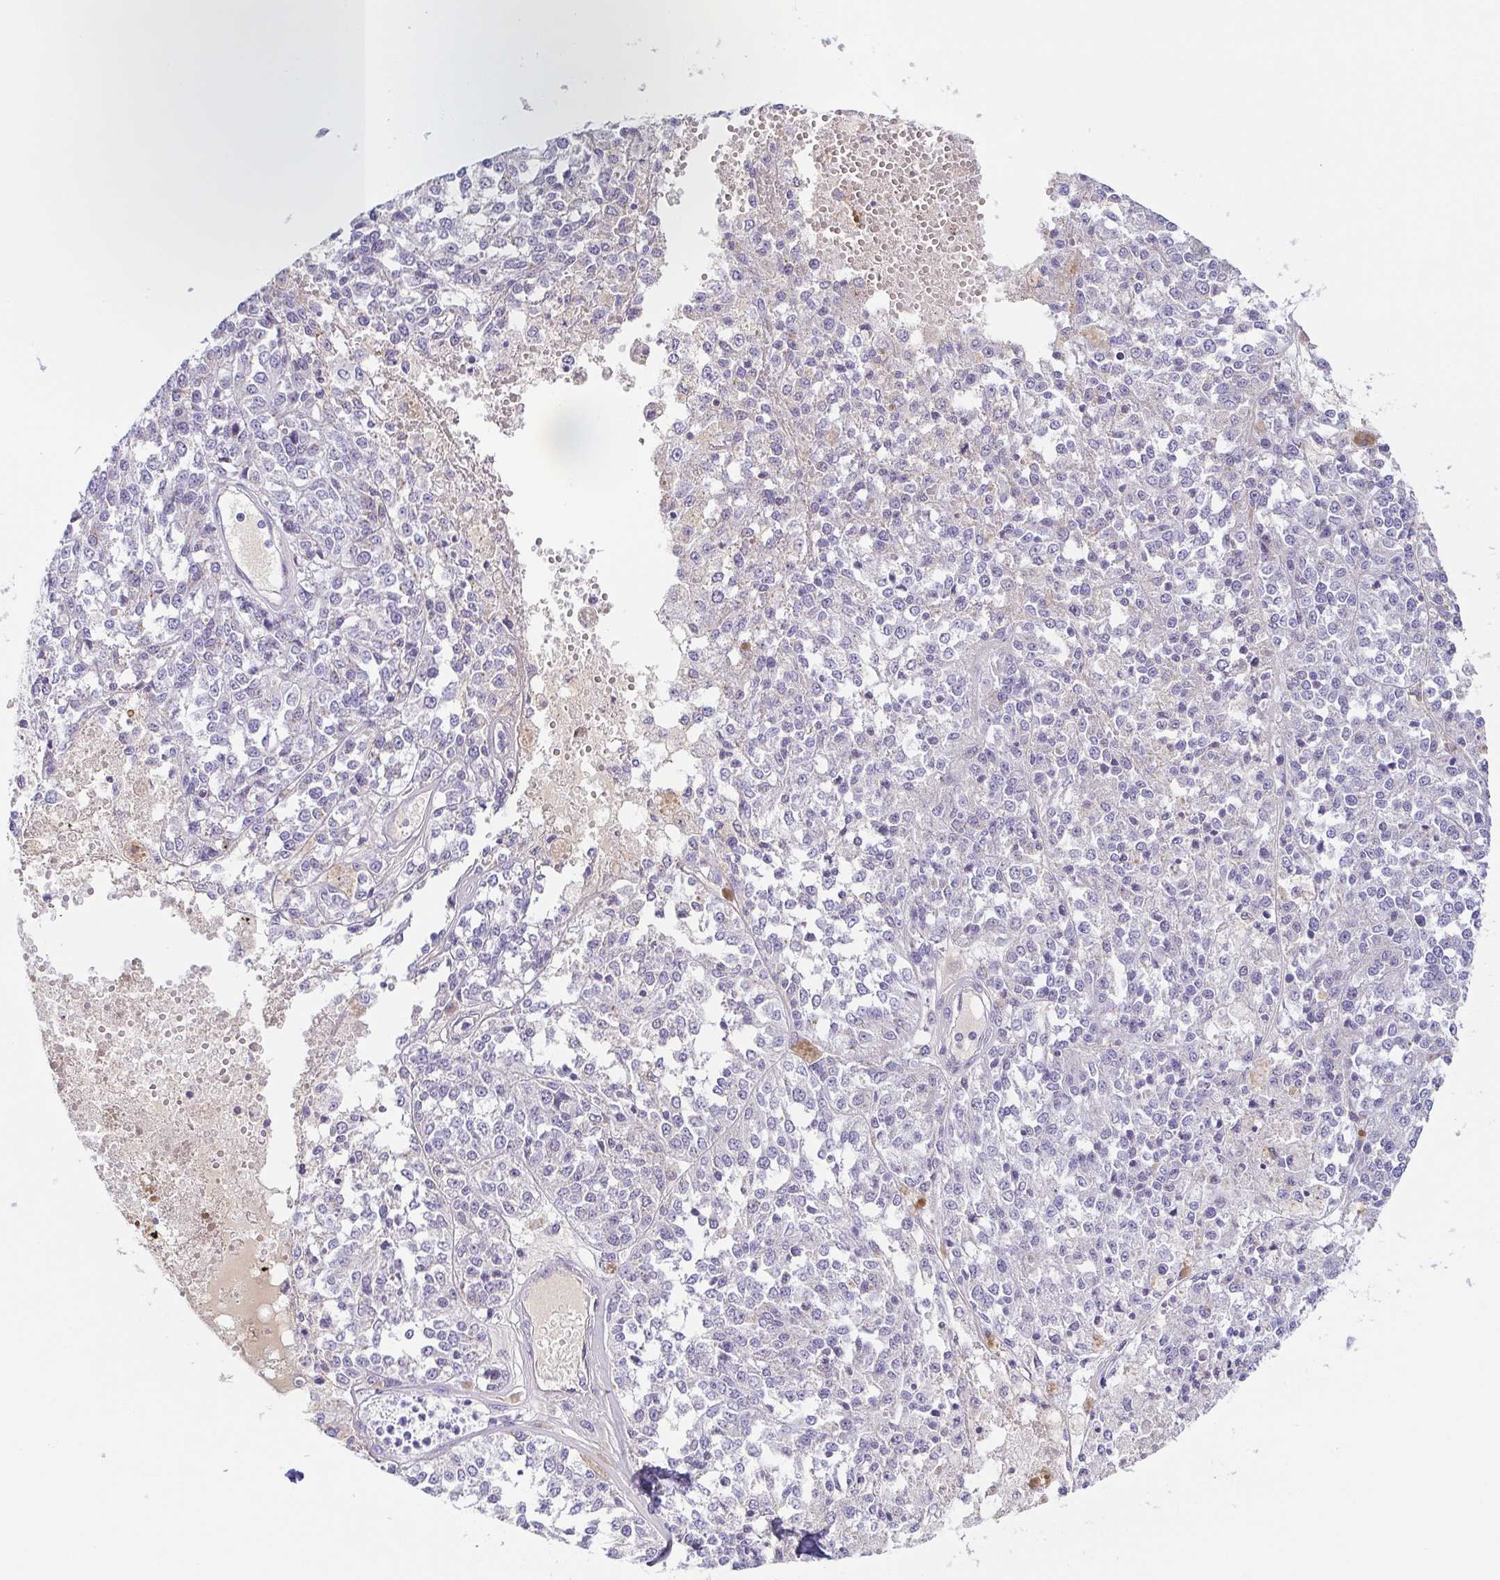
{"staining": {"intensity": "negative", "quantity": "none", "location": "none"}, "tissue": "melanoma", "cell_type": "Tumor cells", "image_type": "cancer", "snomed": [{"axis": "morphology", "description": "Malignant melanoma, Metastatic site"}, {"axis": "topography", "description": "Lymph node"}], "caption": "The micrograph shows no significant positivity in tumor cells of malignant melanoma (metastatic site).", "gene": "LDLRAD1", "patient": {"sex": "female", "age": 64}}